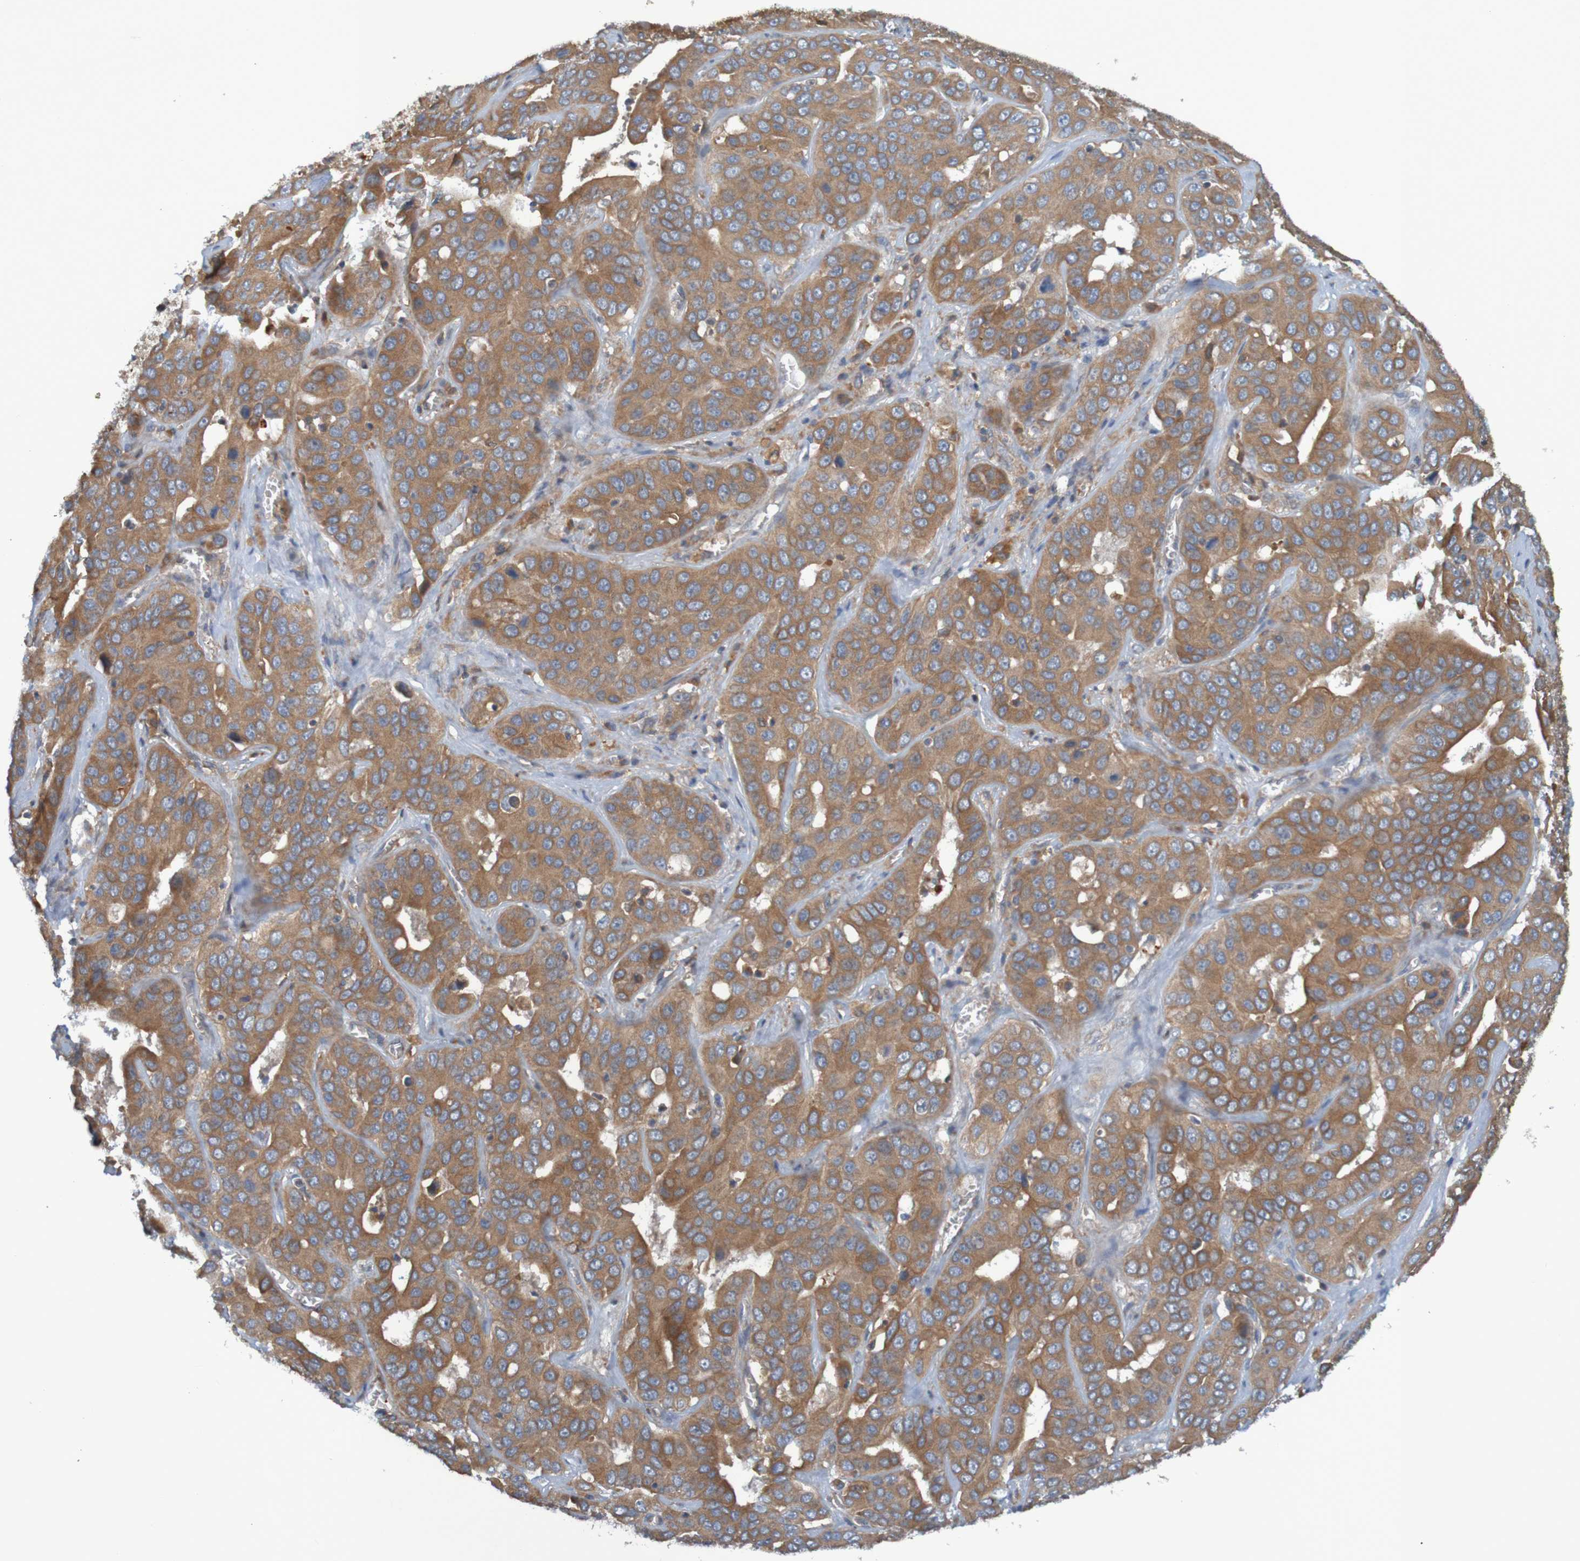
{"staining": {"intensity": "moderate", "quantity": ">75%", "location": "cytoplasmic/membranous"}, "tissue": "liver cancer", "cell_type": "Tumor cells", "image_type": "cancer", "snomed": [{"axis": "morphology", "description": "Cholangiocarcinoma"}, {"axis": "topography", "description": "Liver"}], "caption": "Liver cholangiocarcinoma was stained to show a protein in brown. There is medium levels of moderate cytoplasmic/membranous positivity in about >75% of tumor cells.", "gene": "DNAJC4", "patient": {"sex": "female", "age": 52}}